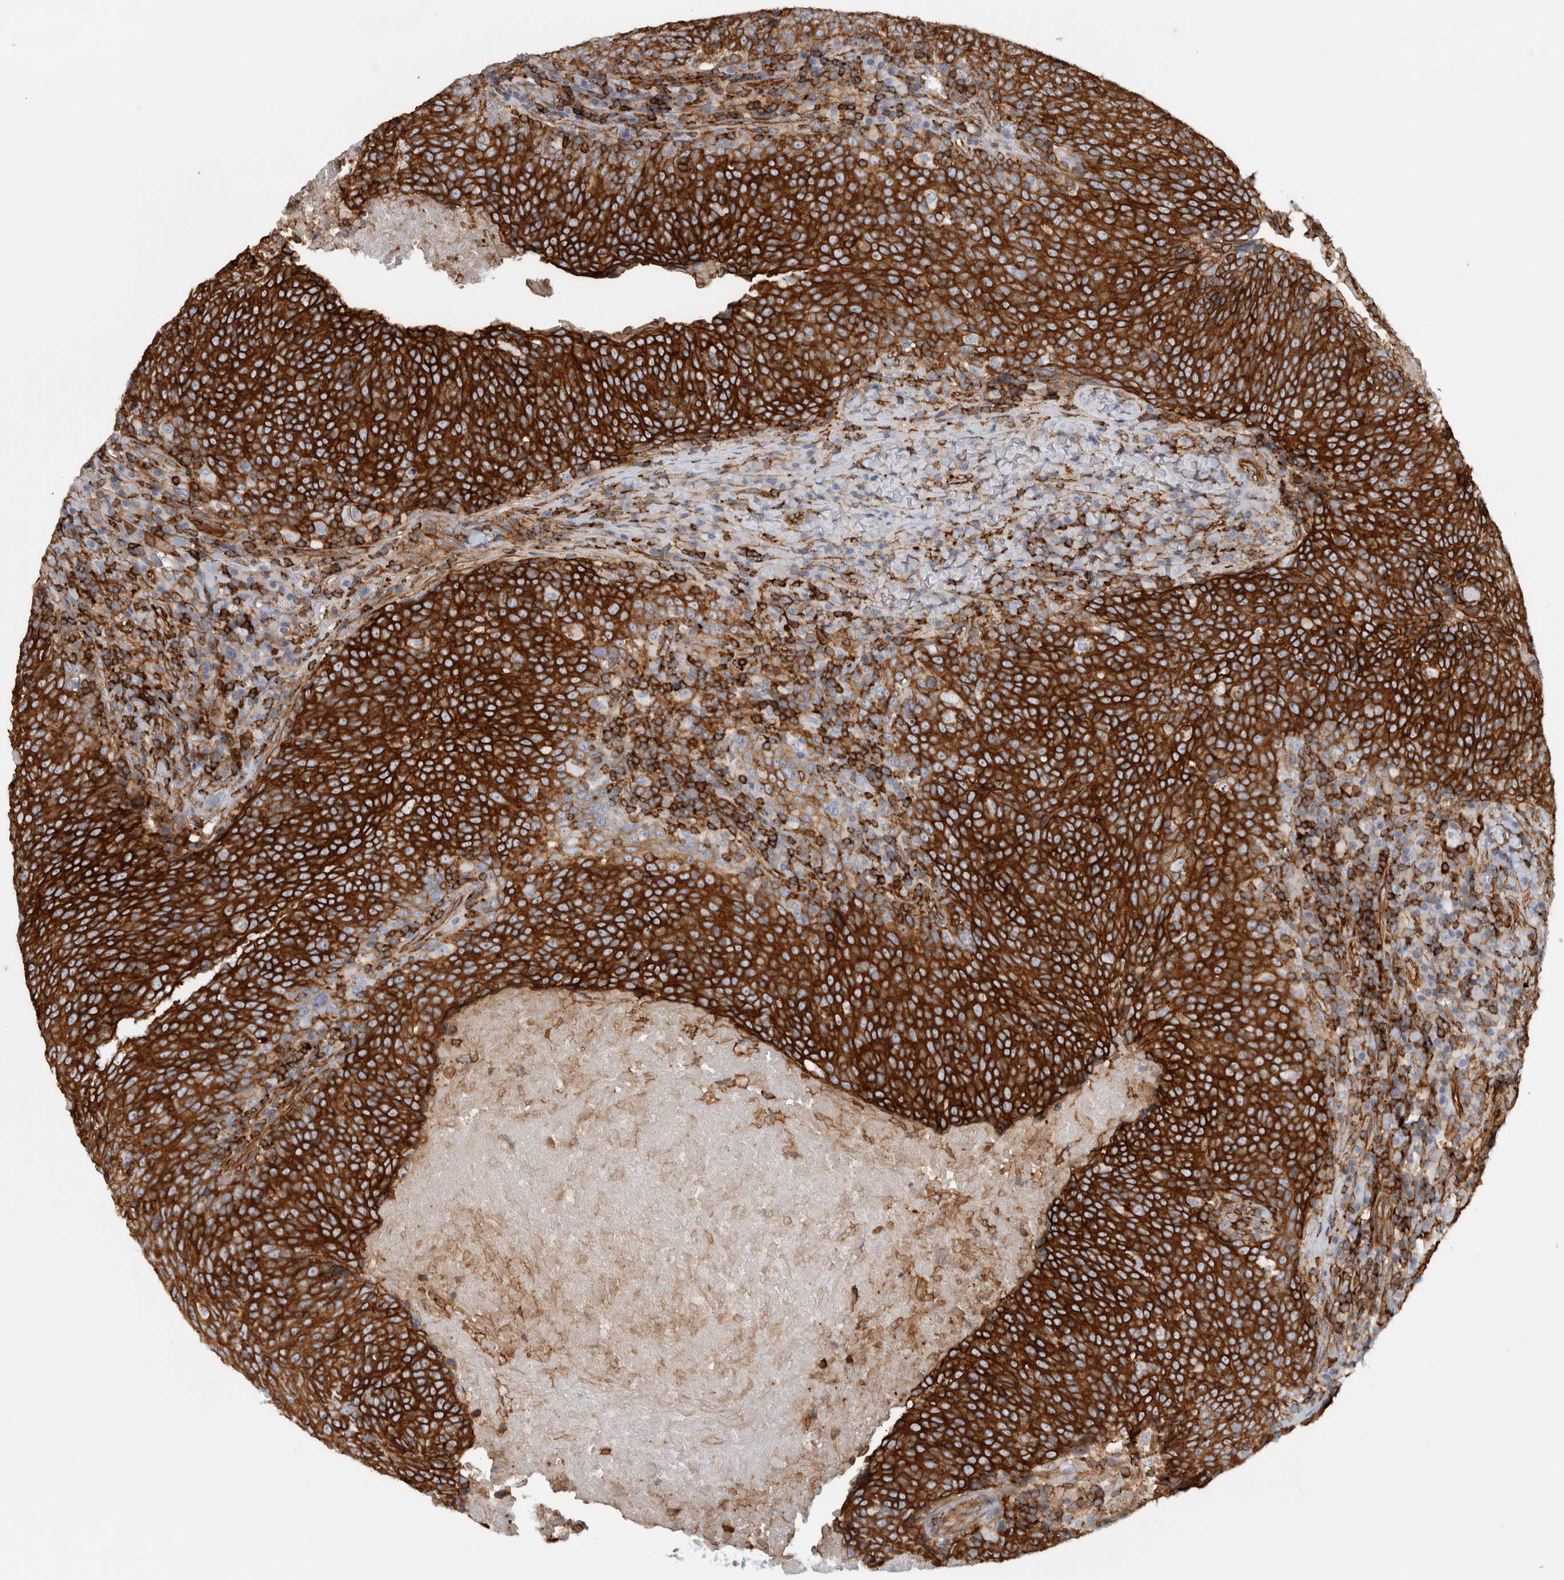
{"staining": {"intensity": "strong", "quantity": ">75%", "location": "cytoplasmic/membranous"}, "tissue": "head and neck cancer", "cell_type": "Tumor cells", "image_type": "cancer", "snomed": [{"axis": "morphology", "description": "Squamous cell carcinoma, NOS"}, {"axis": "morphology", "description": "Squamous cell carcinoma, metastatic, NOS"}, {"axis": "topography", "description": "Lymph node"}, {"axis": "topography", "description": "Head-Neck"}], "caption": "A high-resolution photomicrograph shows immunohistochemistry (IHC) staining of head and neck squamous cell carcinoma, which reveals strong cytoplasmic/membranous staining in approximately >75% of tumor cells.", "gene": "AHNAK", "patient": {"sex": "male", "age": 62}}